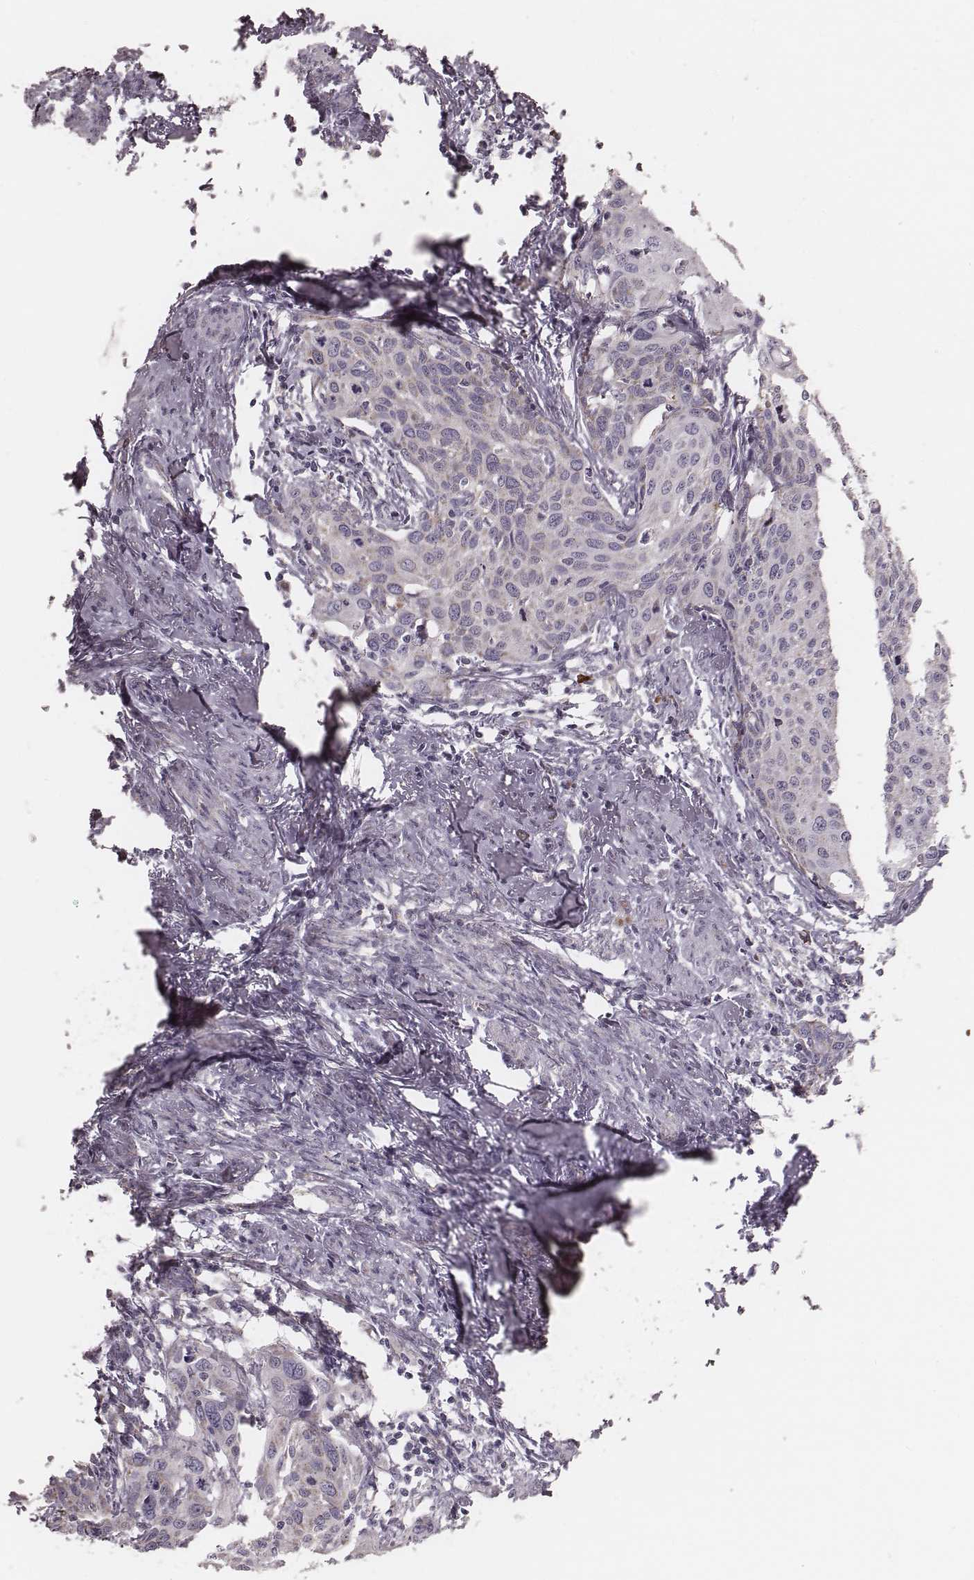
{"staining": {"intensity": "negative", "quantity": "none", "location": "none"}, "tissue": "cervical cancer", "cell_type": "Tumor cells", "image_type": "cancer", "snomed": [{"axis": "morphology", "description": "Squamous cell carcinoma, NOS"}, {"axis": "topography", "description": "Cervix"}], "caption": "DAB immunohistochemical staining of human cervical squamous cell carcinoma displays no significant staining in tumor cells. The staining was performed using DAB to visualize the protein expression in brown, while the nuclei were stained in blue with hematoxylin (Magnification: 20x).", "gene": "KIF5C", "patient": {"sex": "female", "age": 62}}